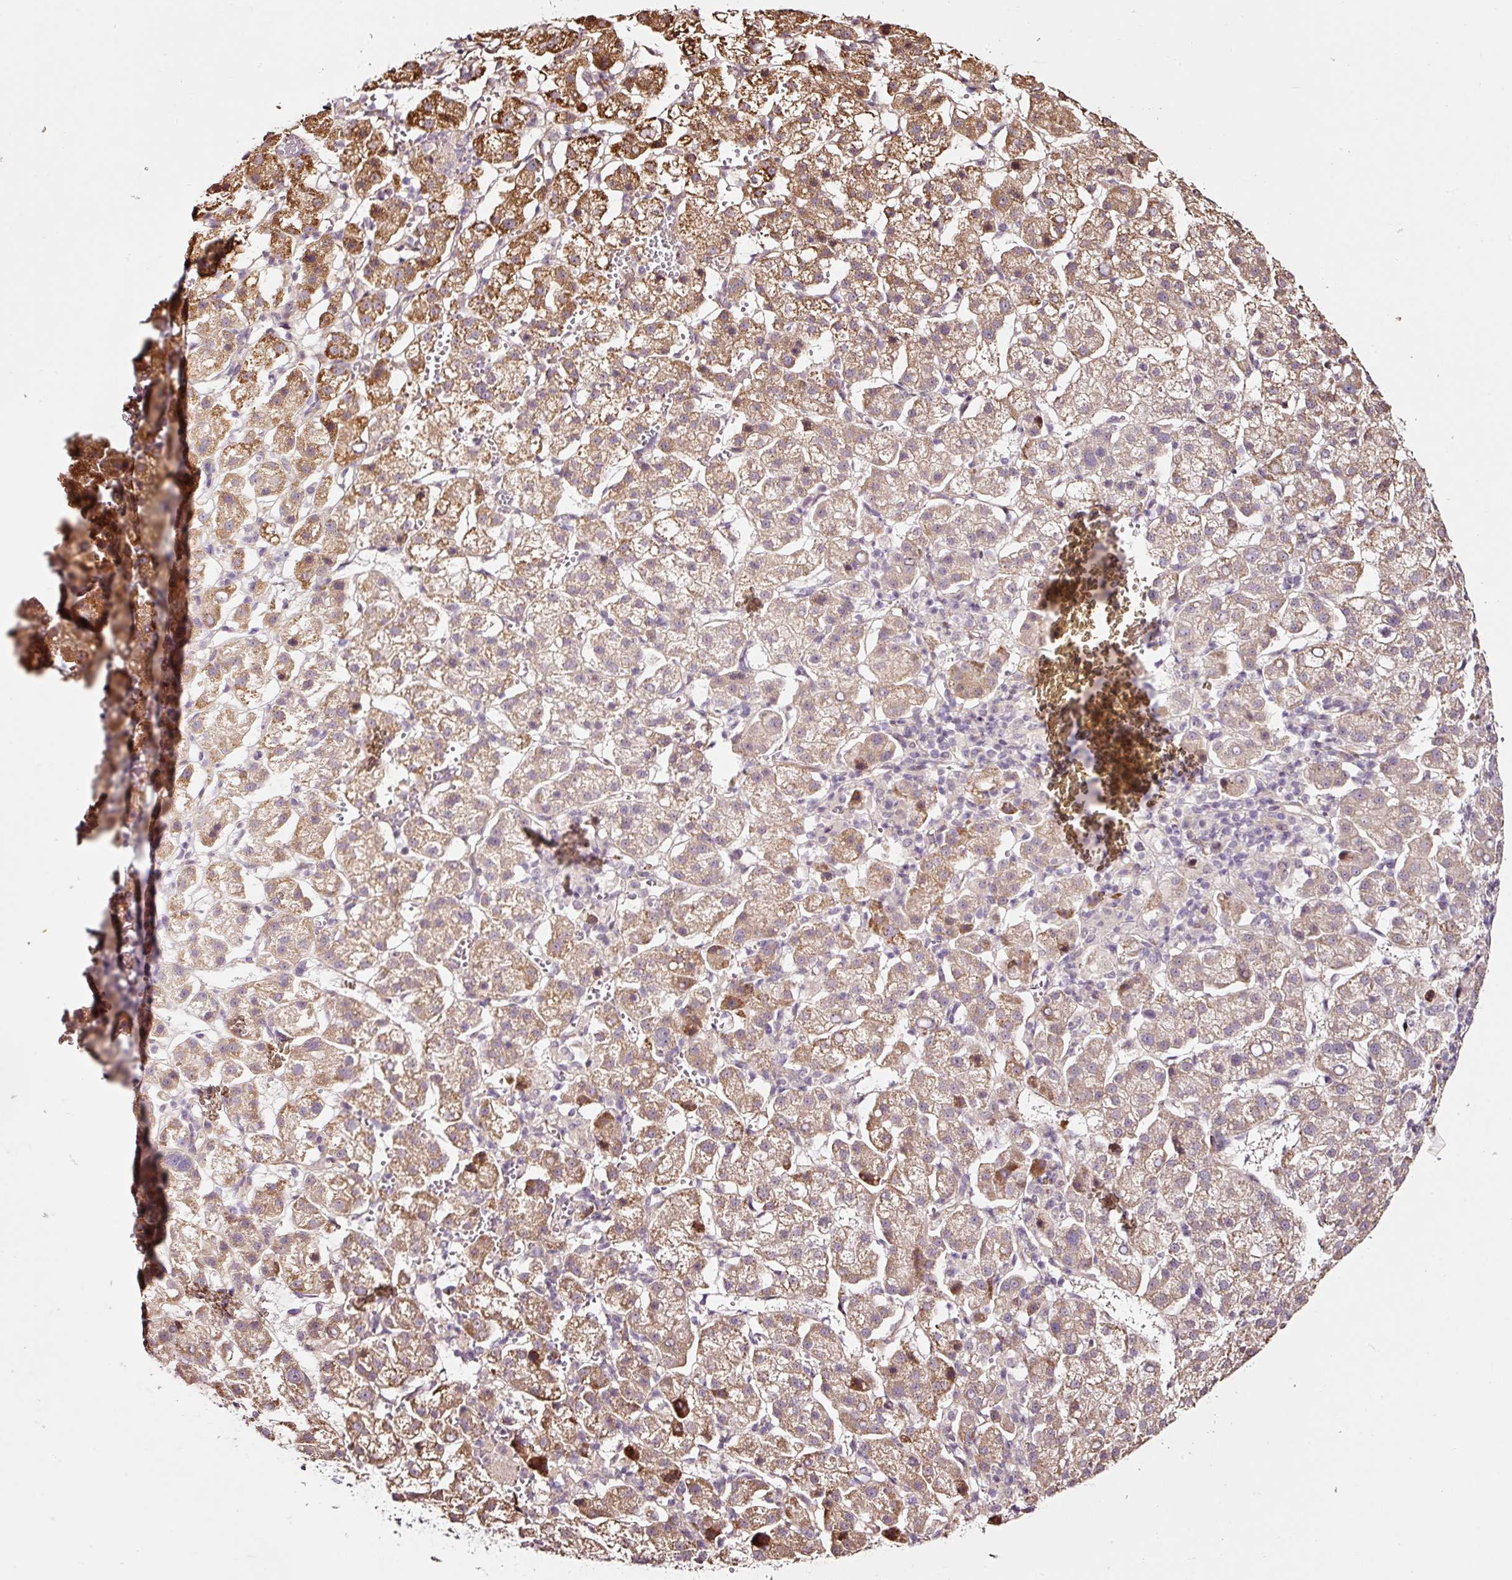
{"staining": {"intensity": "moderate", "quantity": ">75%", "location": "cytoplasmic/membranous"}, "tissue": "liver cancer", "cell_type": "Tumor cells", "image_type": "cancer", "snomed": [{"axis": "morphology", "description": "Carcinoma, Hepatocellular, NOS"}, {"axis": "topography", "description": "Liver"}], "caption": "A brown stain highlights moderate cytoplasmic/membranous expression of a protein in liver hepatocellular carcinoma tumor cells.", "gene": "ETF1", "patient": {"sex": "female", "age": 58}}